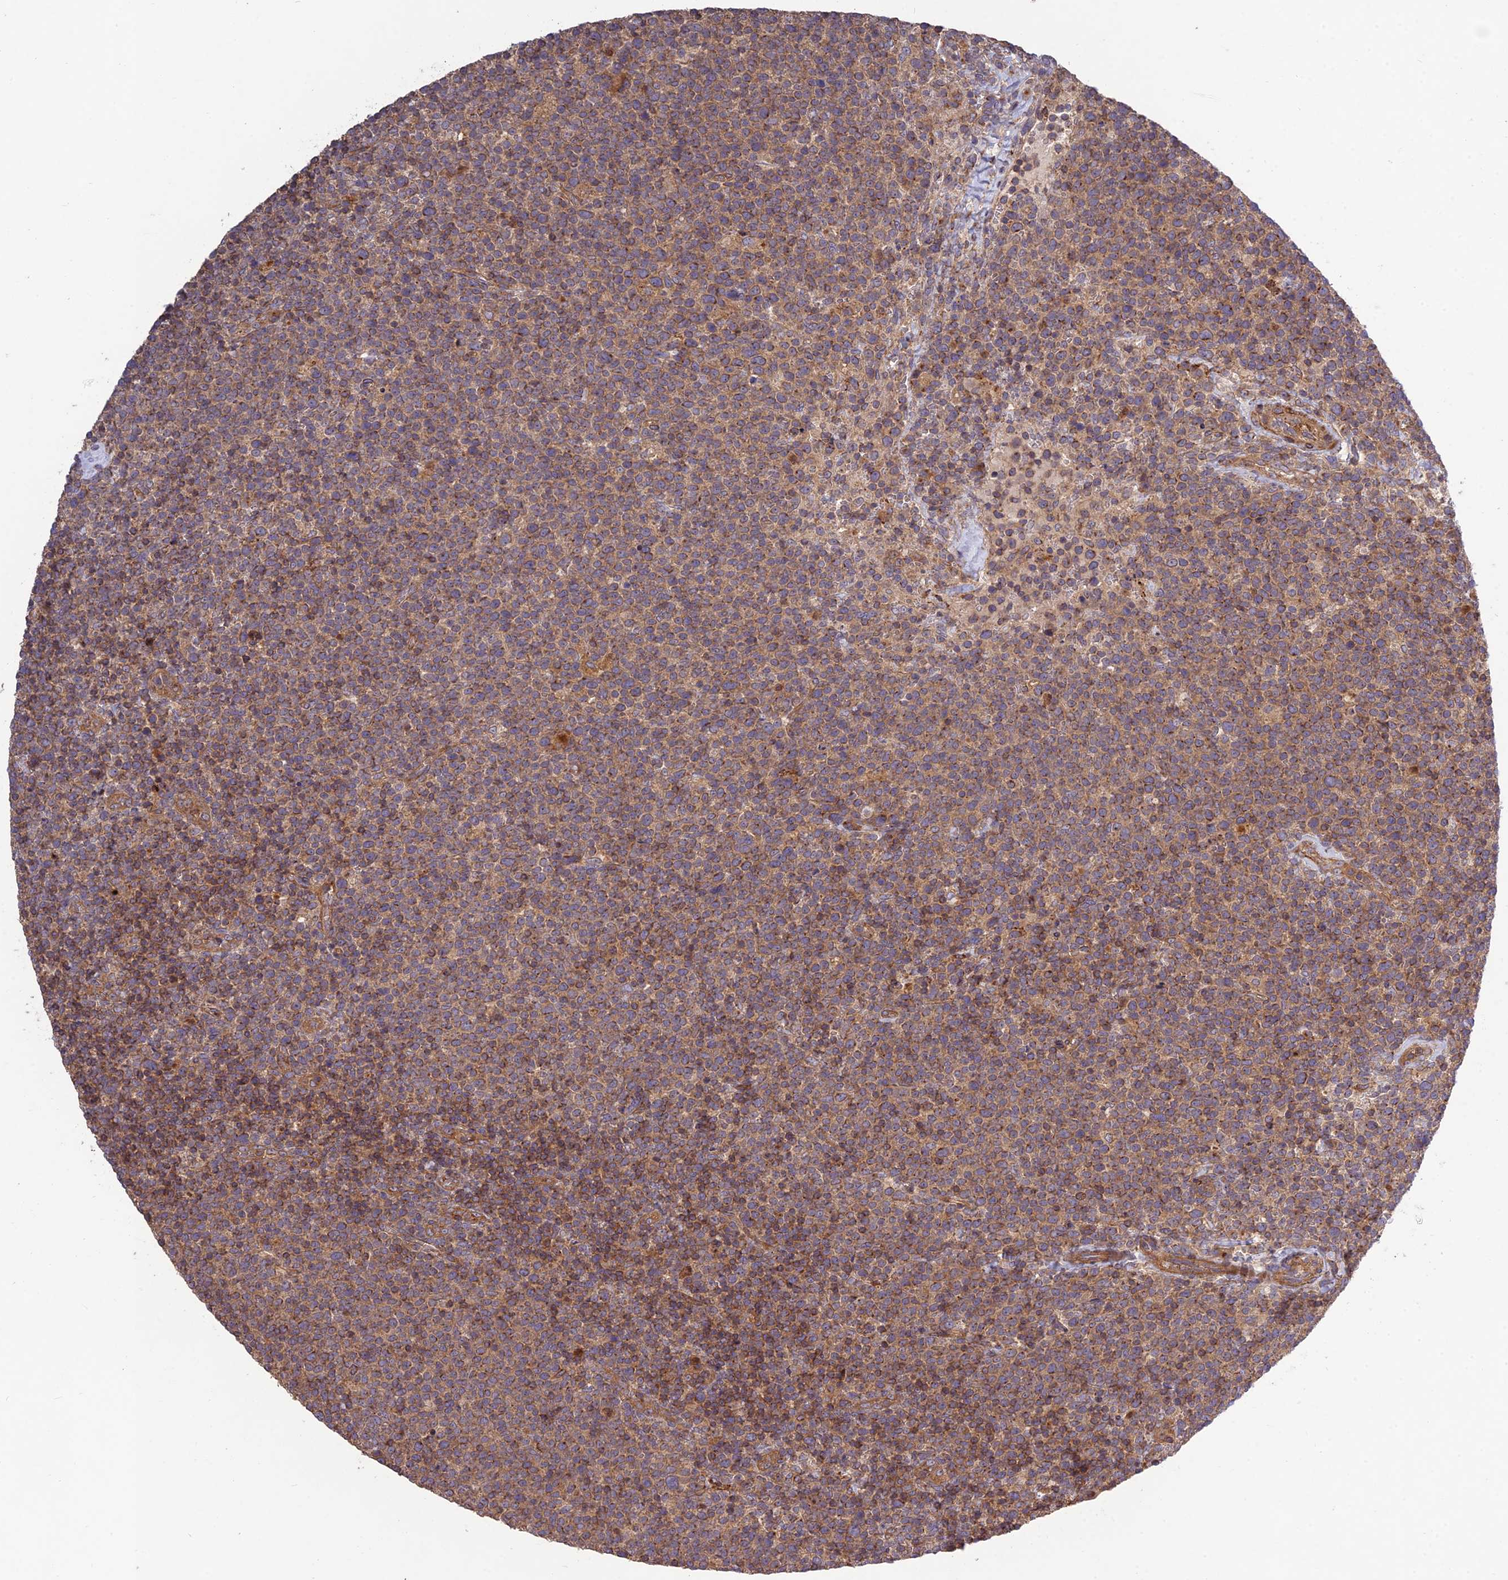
{"staining": {"intensity": "moderate", "quantity": ">75%", "location": "cytoplasmic/membranous"}, "tissue": "lymphoma", "cell_type": "Tumor cells", "image_type": "cancer", "snomed": [{"axis": "morphology", "description": "Malignant lymphoma, non-Hodgkin's type, High grade"}, {"axis": "topography", "description": "Lymph node"}], "caption": "DAB immunohistochemical staining of human lymphoma reveals moderate cytoplasmic/membranous protein expression in about >75% of tumor cells.", "gene": "TMEM131L", "patient": {"sex": "male", "age": 61}}